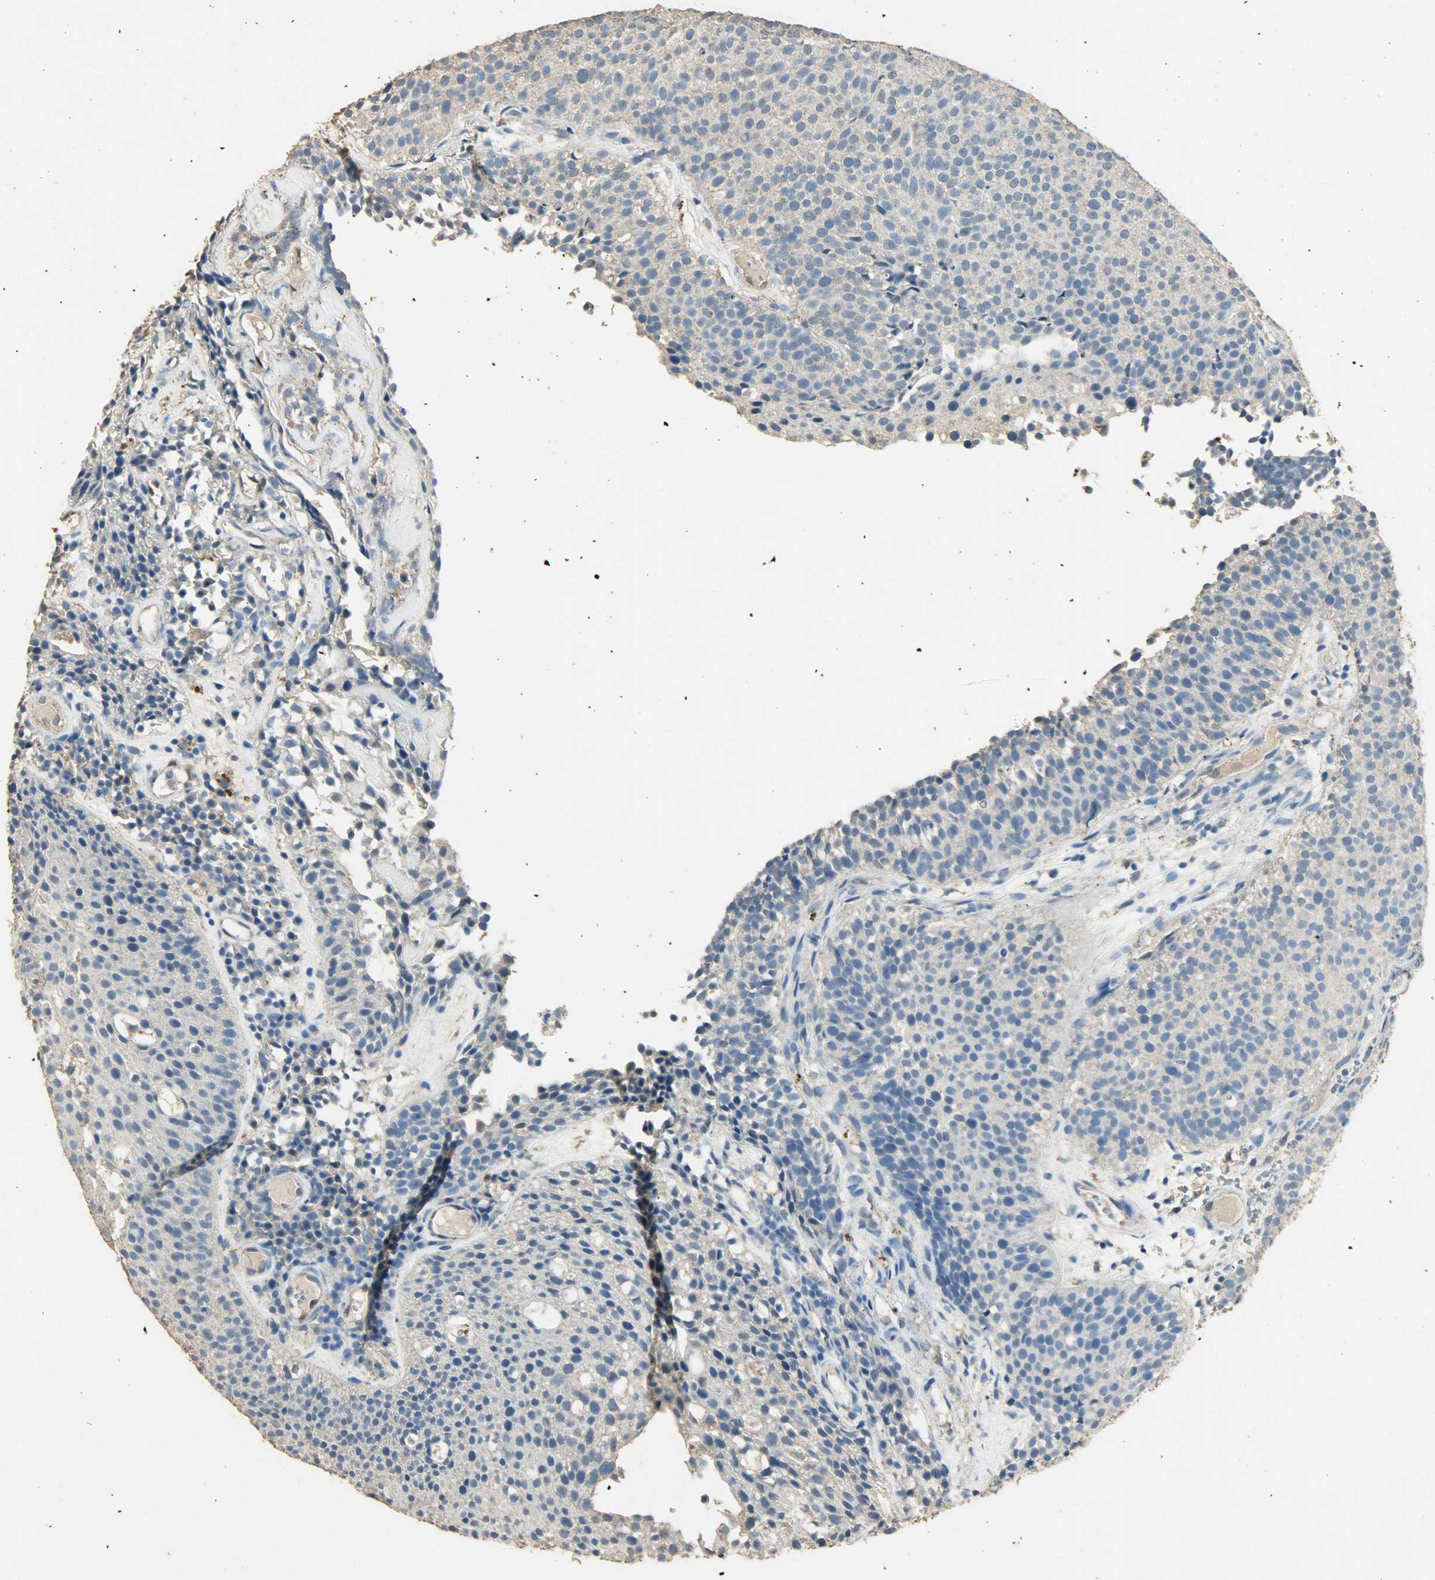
{"staining": {"intensity": "weak", "quantity": "25%-75%", "location": "cytoplasmic/membranous"}, "tissue": "urothelial cancer", "cell_type": "Tumor cells", "image_type": "cancer", "snomed": [{"axis": "morphology", "description": "Urothelial carcinoma, Low grade"}, {"axis": "topography", "description": "Urinary bladder"}], "caption": "Brown immunohistochemical staining in human urothelial carcinoma (low-grade) displays weak cytoplasmic/membranous positivity in approximately 25%-75% of tumor cells. The staining was performed using DAB (3,3'-diaminobenzidine) to visualize the protein expression in brown, while the nuclei were stained in blue with hematoxylin (Magnification: 20x).", "gene": "ASB9", "patient": {"sex": "male", "age": 85}}